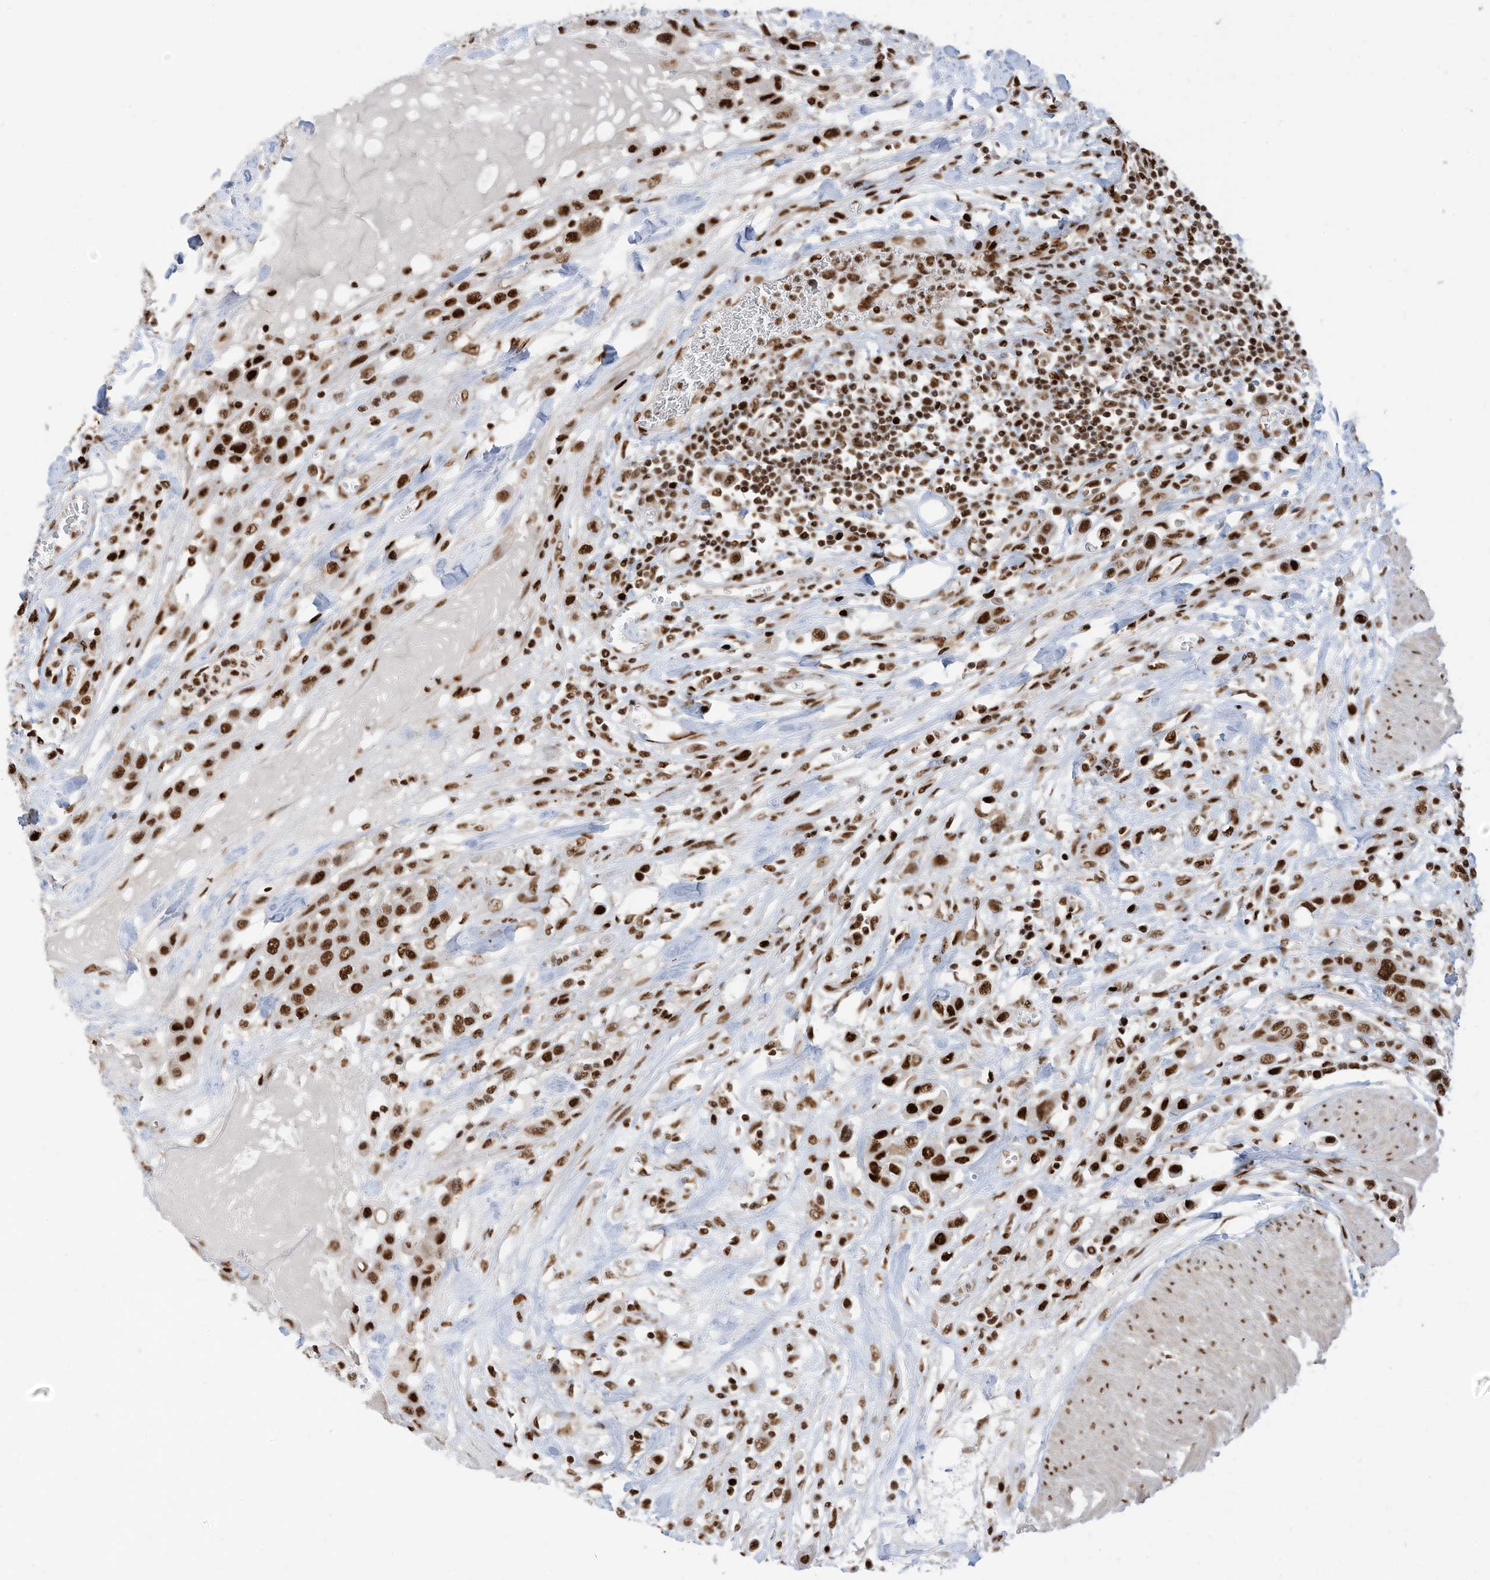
{"staining": {"intensity": "strong", "quantity": ">75%", "location": "nuclear"}, "tissue": "urothelial cancer", "cell_type": "Tumor cells", "image_type": "cancer", "snomed": [{"axis": "morphology", "description": "Urothelial carcinoma, High grade"}, {"axis": "topography", "description": "Urinary bladder"}], "caption": "IHC of human urothelial cancer demonstrates high levels of strong nuclear staining in approximately >75% of tumor cells.", "gene": "SAMD15", "patient": {"sex": "male", "age": 50}}